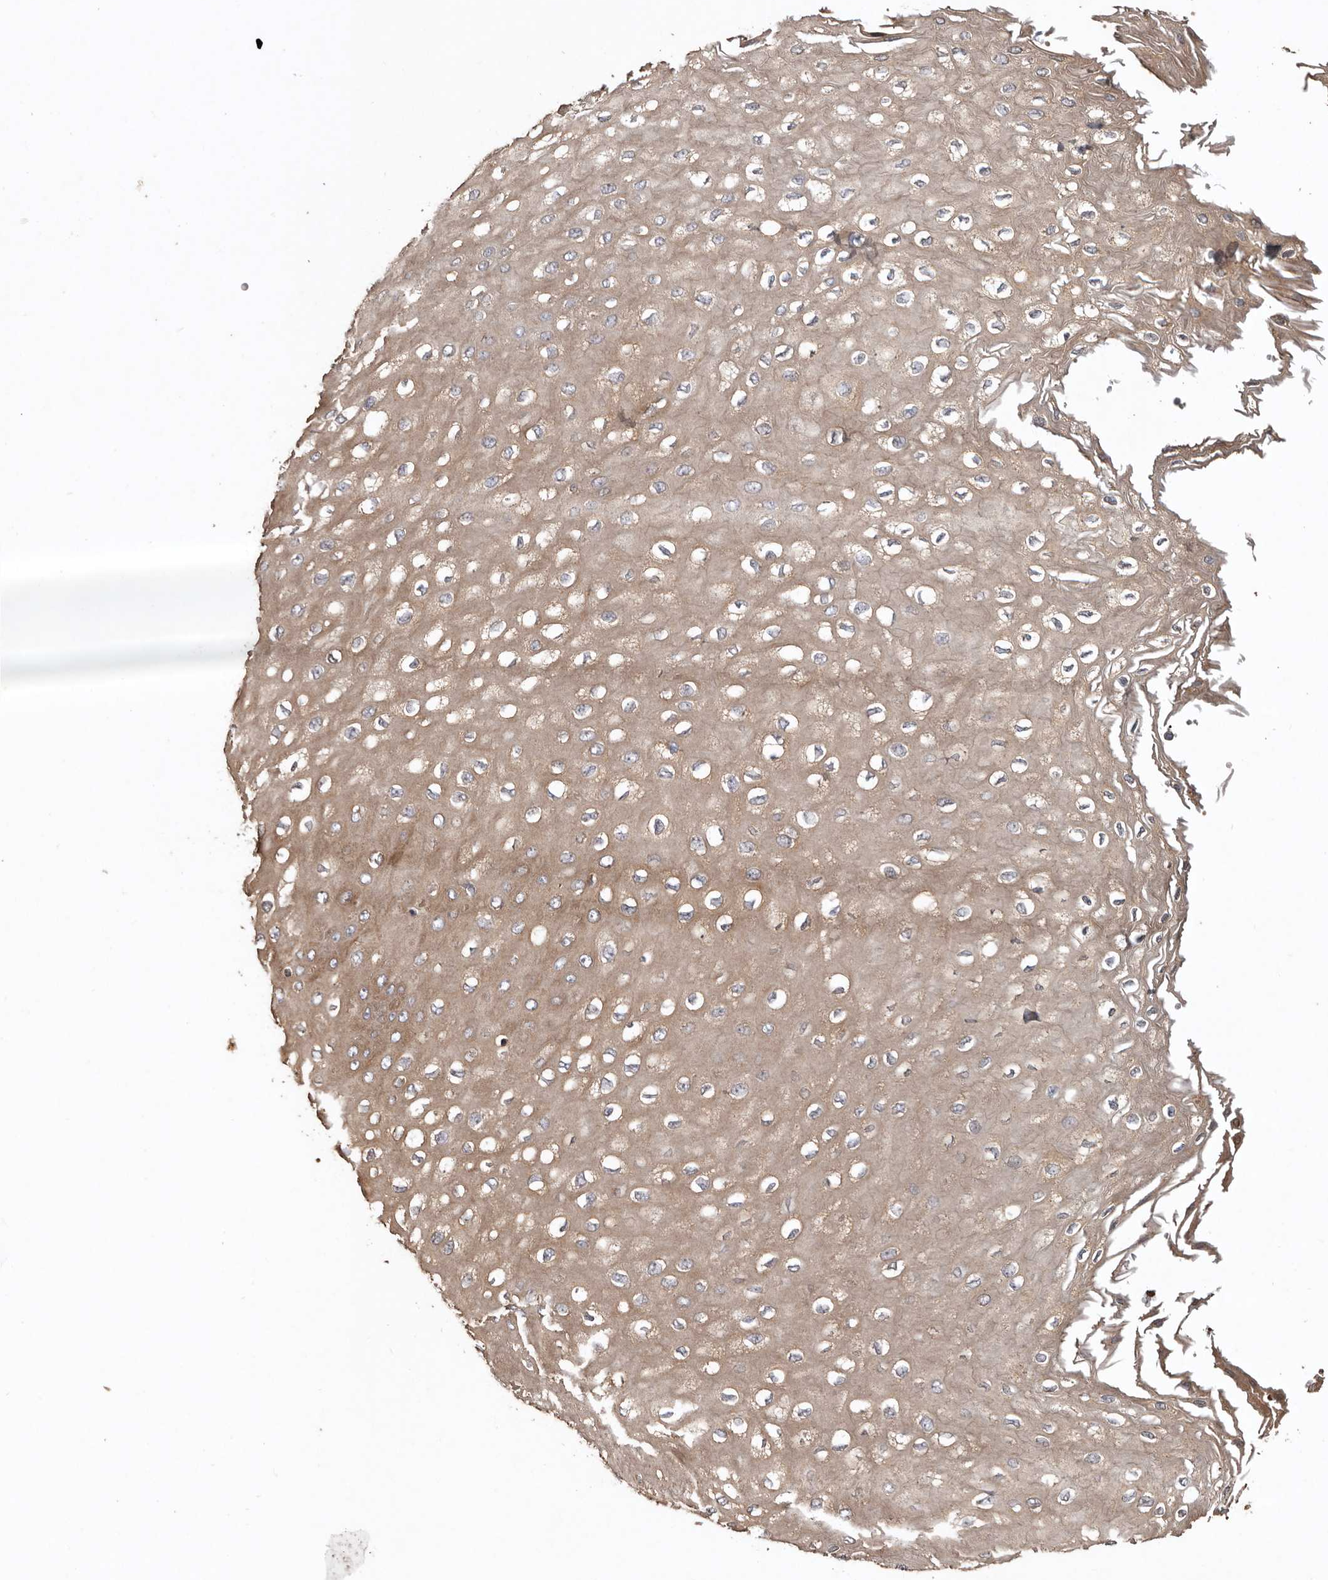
{"staining": {"intensity": "moderate", "quantity": ">75%", "location": "cytoplasmic/membranous"}, "tissue": "esophagus", "cell_type": "Squamous epithelial cells", "image_type": "normal", "snomed": [{"axis": "morphology", "description": "Normal tissue, NOS"}, {"axis": "topography", "description": "Esophagus"}], "caption": "IHC (DAB) staining of unremarkable human esophagus exhibits moderate cytoplasmic/membranous protein staining in about >75% of squamous epithelial cells. Using DAB (3,3'-diaminobenzidine) (brown) and hematoxylin (blue) stains, captured at high magnification using brightfield microscopy.", "gene": "FLCN", "patient": {"sex": "male", "age": 60}}